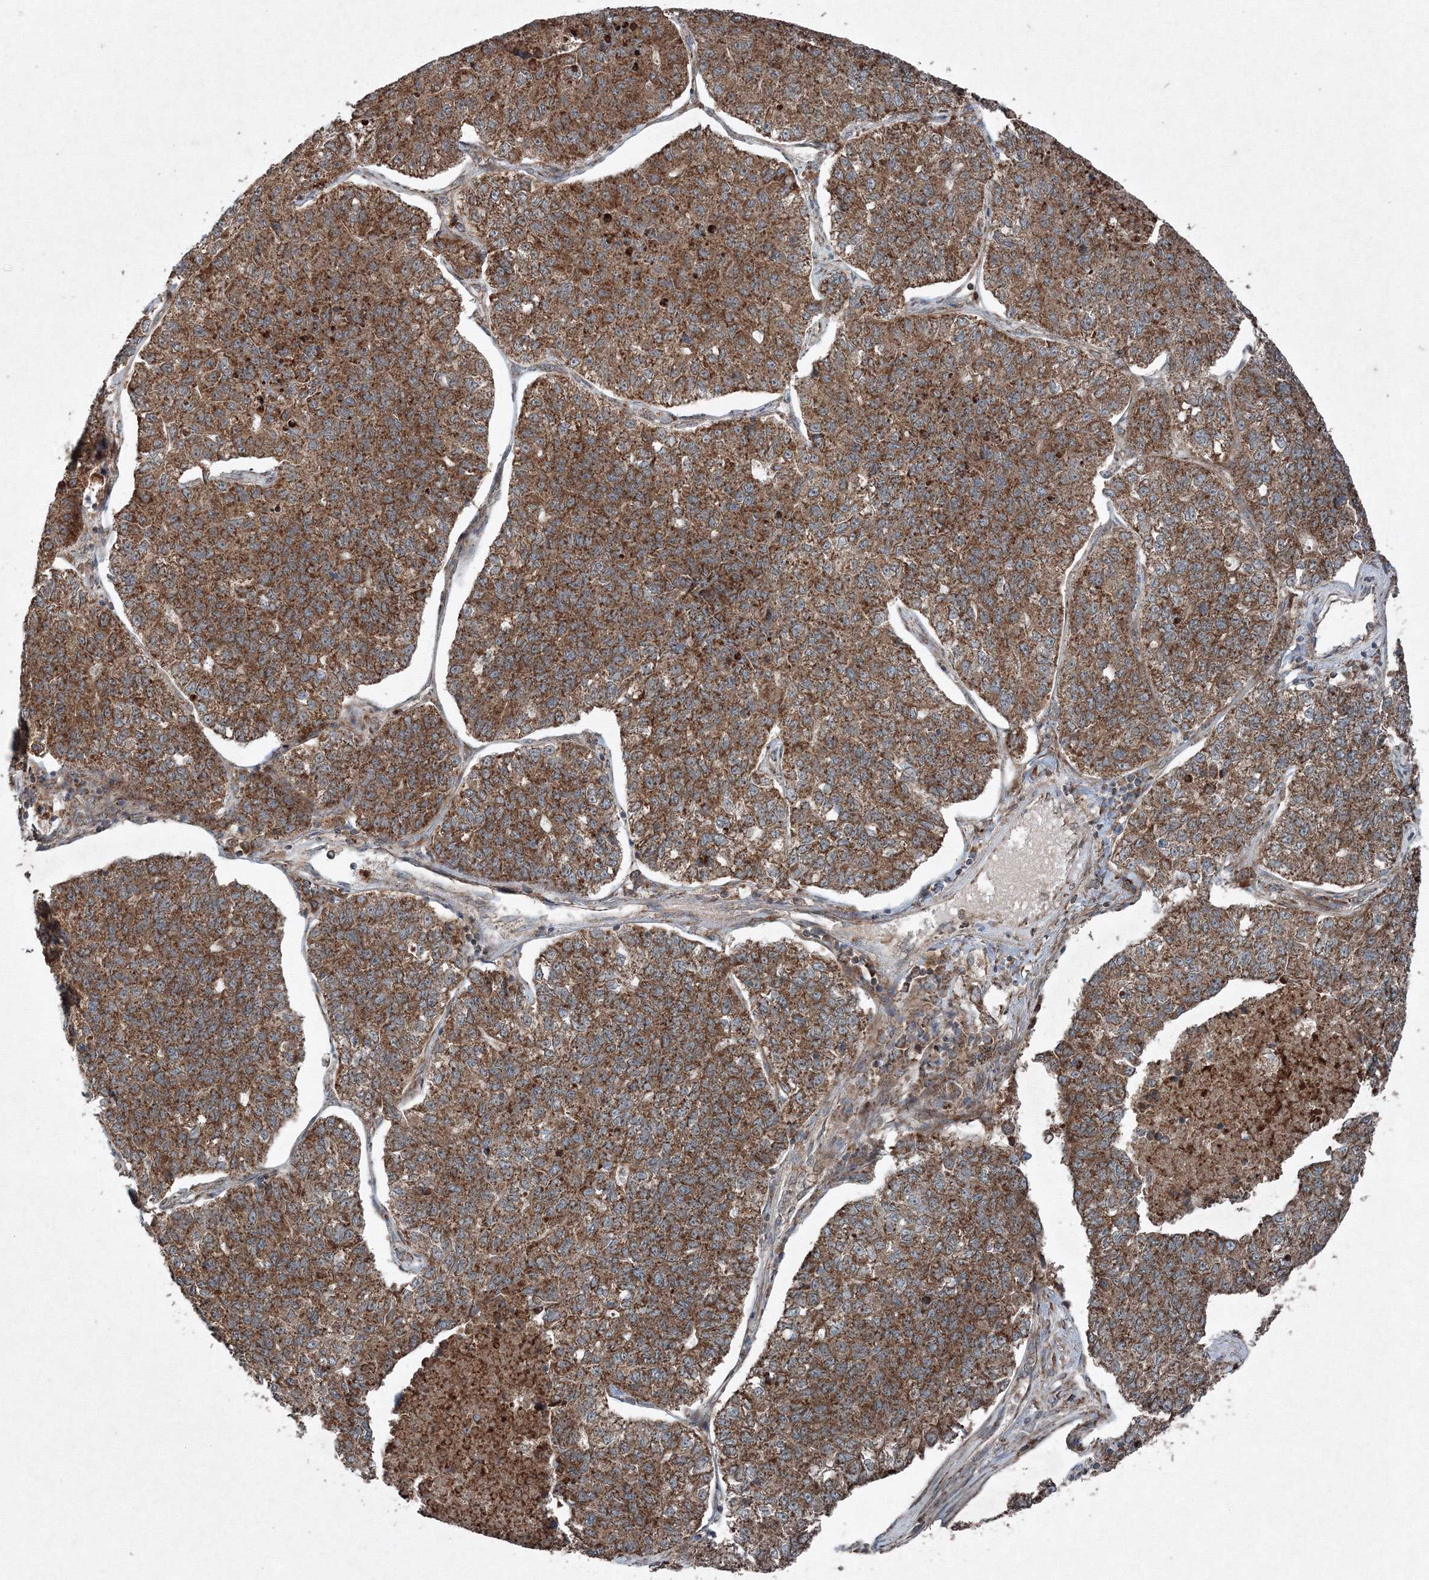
{"staining": {"intensity": "moderate", "quantity": ">75%", "location": "cytoplasmic/membranous"}, "tissue": "lung cancer", "cell_type": "Tumor cells", "image_type": "cancer", "snomed": [{"axis": "morphology", "description": "Adenocarcinoma, NOS"}, {"axis": "topography", "description": "Lung"}], "caption": "Immunohistochemical staining of human adenocarcinoma (lung) shows moderate cytoplasmic/membranous protein staining in approximately >75% of tumor cells. (Stains: DAB (3,3'-diaminobenzidine) in brown, nuclei in blue, Microscopy: brightfield microscopy at high magnification).", "gene": "COPS7B", "patient": {"sex": "male", "age": 49}}